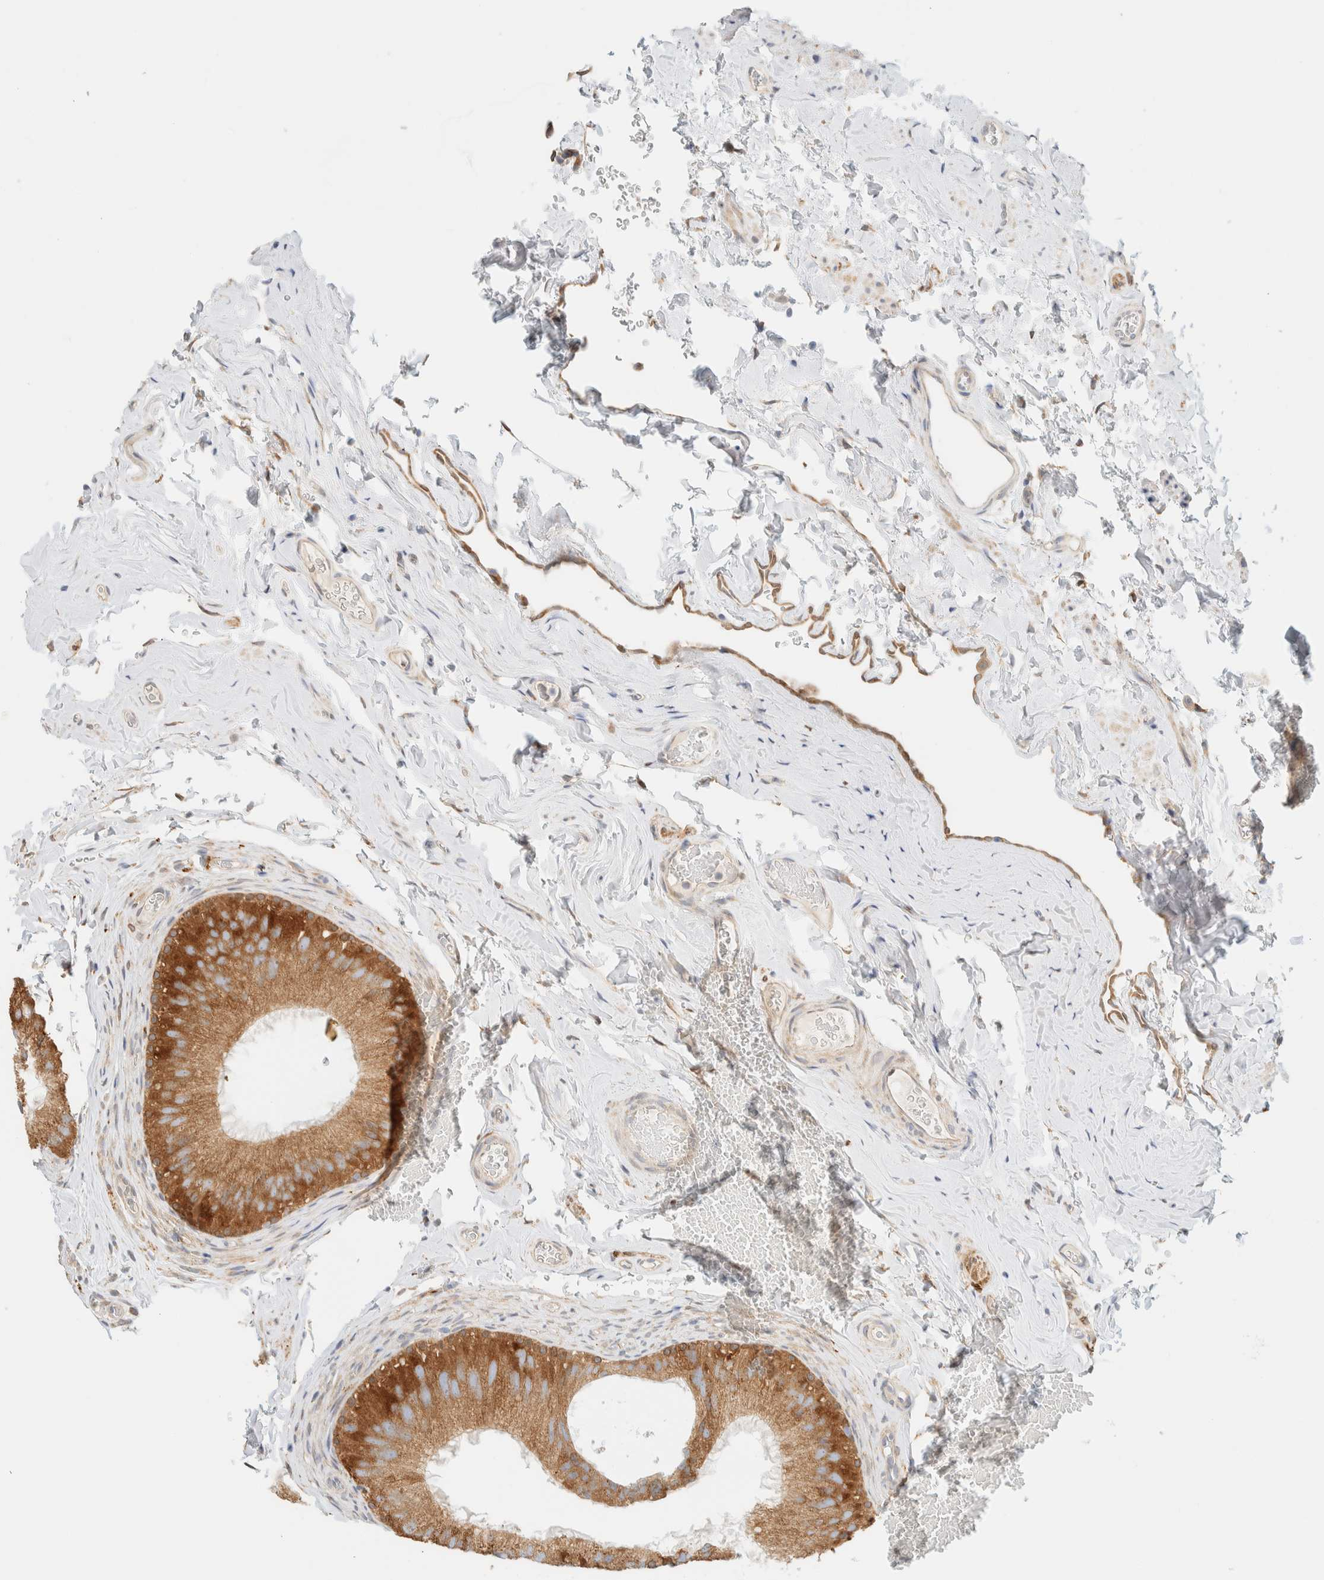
{"staining": {"intensity": "moderate", "quantity": ">75%", "location": "cytoplasmic/membranous"}, "tissue": "epididymis", "cell_type": "Glandular cells", "image_type": "normal", "snomed": [{"axis": "morphology", "description": "Normal tissue, NOS"}, {"axis": "topography", "description": "Vascular tissue"}, {"axis": "topography", "description": "Epididymis"}], "caption": "IHC of unremarkable epididymis demonstrates medium levels of moderate cytoplasmic/membranous positivity in about >75% of glandular cells. (DAB IHC with brightfield microscopy, high magnification).", "gene": "NT5C", "patient": {"sex": "male", "age": 49}}